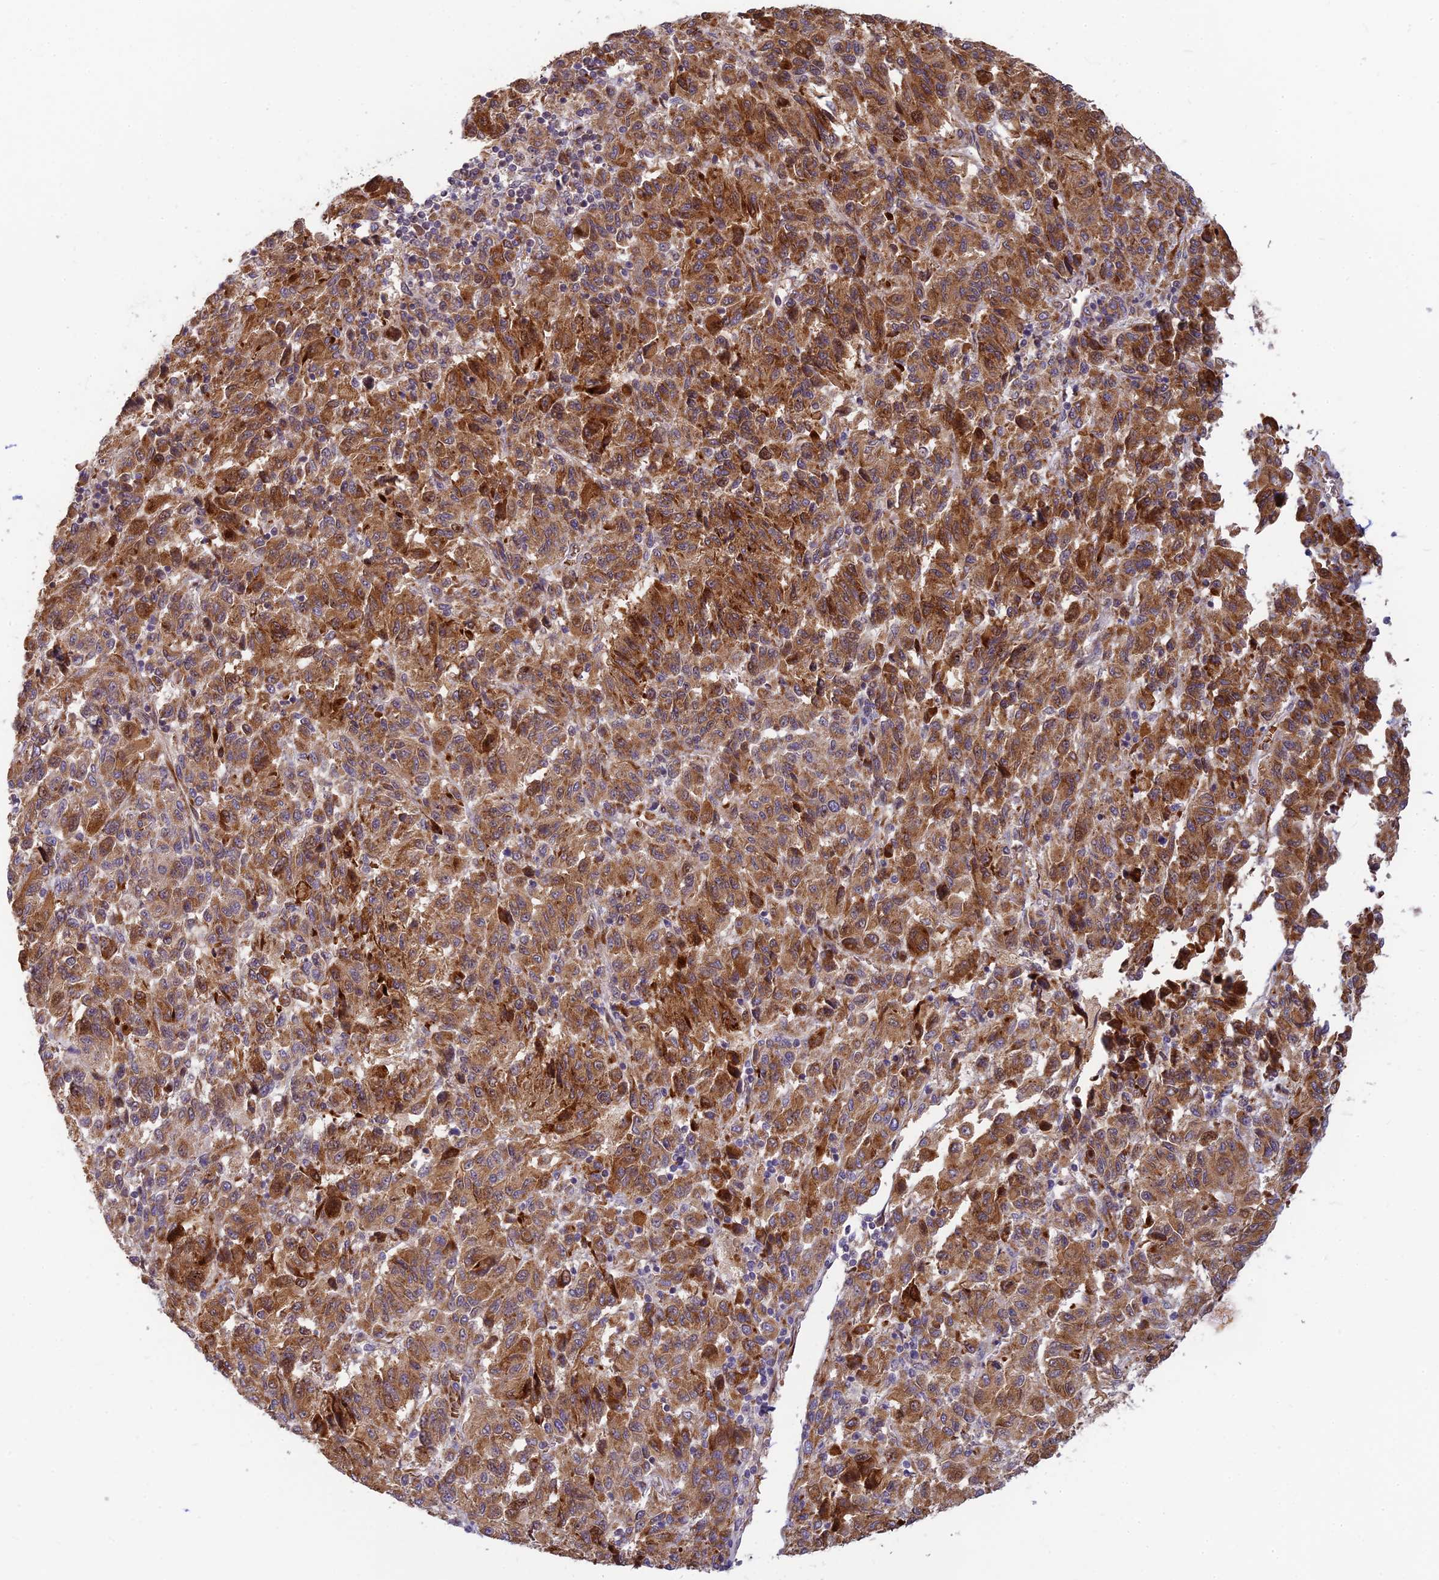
{"staining": {"intensity": "moderate", "quantity": ">75%", "location": "cytoplasmic/membranous"}, "tissue": "melanoma", "cell_type": "Tumor cells", "image_type": "cancer", "snomed": [{"axis": "morphology", "description": "Malignant melanoma, Metastatic site"}, {"axis": "topography", "description": "Lung"}], "caption": "IHC (DAB) staining of human melanoma shows moderate cytoplasmic/membranous protein expression in approximately >75% of tumor cells.", "gene": "UFSP2", "patient": {"sex": "male", "age": 64}}